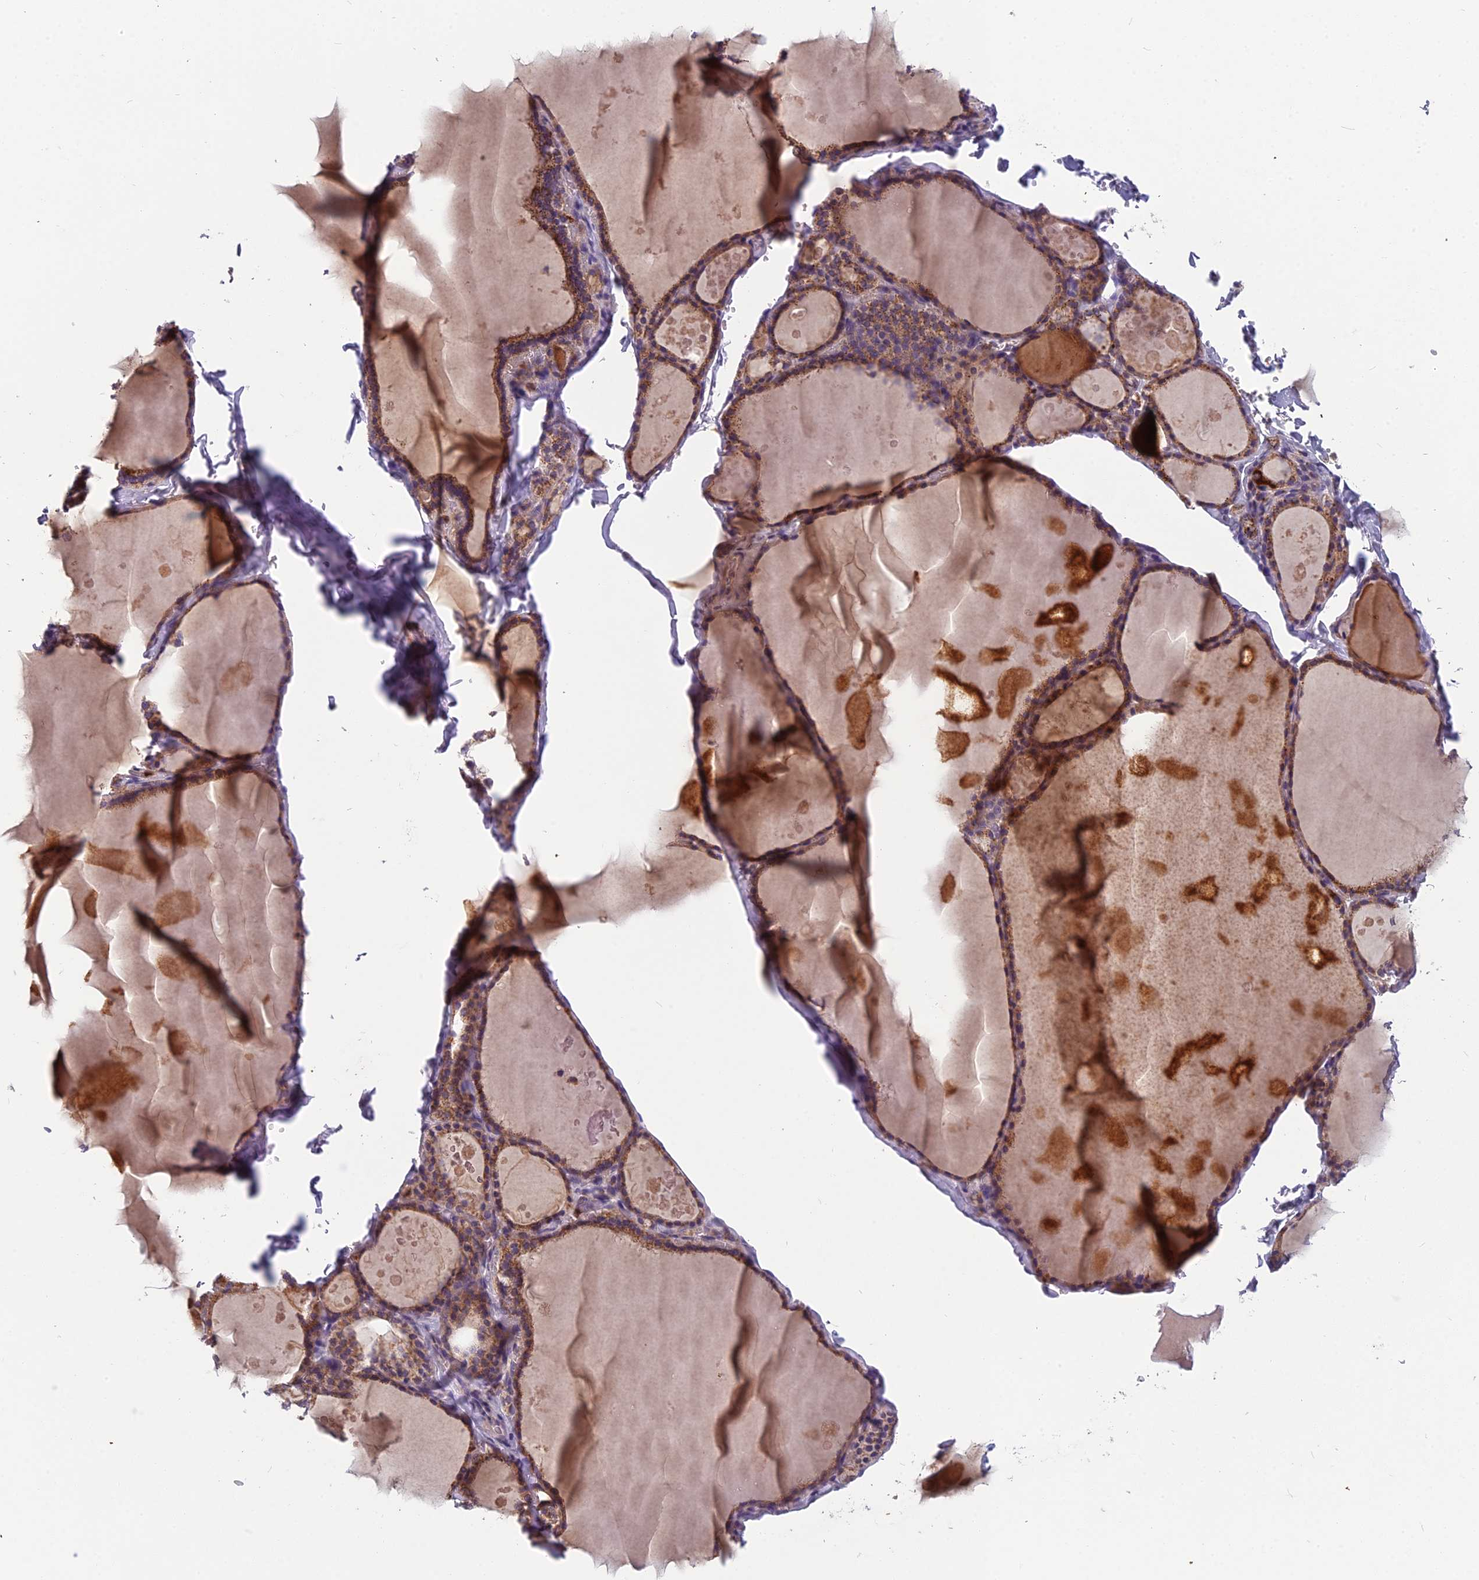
{"staining": {"intensity": "moderate", "quantity": ">75%", "location": "cytoplasmic/membranous"}, "tissue": "thyroid gland", "cell_type": "Glandular cells", "image_type": "normal", "snomed": [{"axis": "morphology", "description": "Normal tissue, NOS"}, {"axis": "topography", "description": "Thyroid gland"}], "caption": "Protein staining of benign thyroid gland shows moderate cytoplasmic/membranous positivity in approximately >75% of glandular cells.", "gene": "ENSG00000188897", "patient": {"sex": "male", "age": 56}}